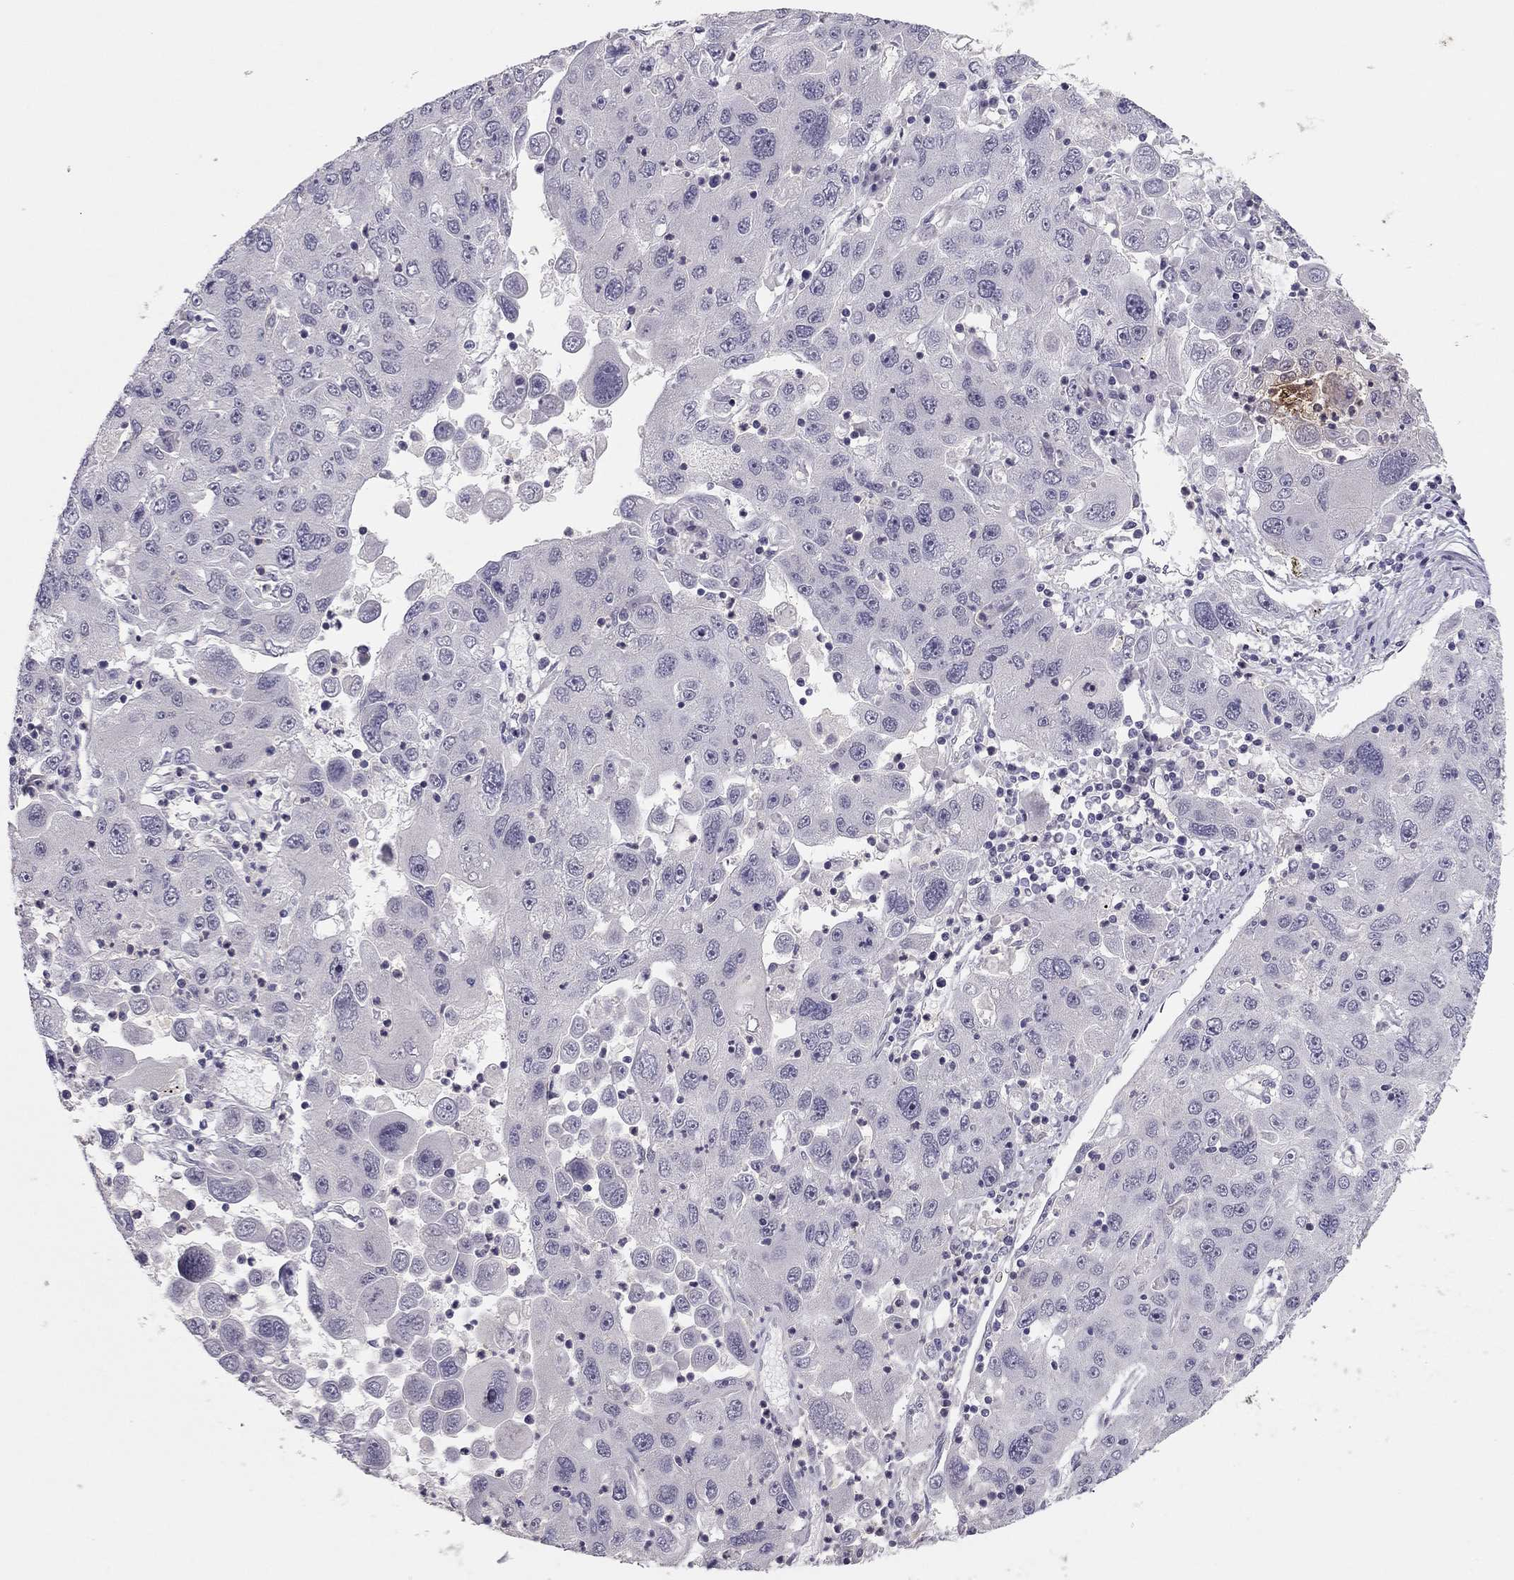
{"staining": {"intensity": "negative", "quantity": "none", "location": "none"}, "tissue": "stomach cancer", "cell_type": "Tumor cells", "image_type": "cancer", "snomed": [{"axis": "morphology", "description": "Adenocarcinoma, NOS"}, {"axis": "topography", "description": "Stomach"}], "caption": "A histopathology image of adenocarcinoma (stomach) stained for a protein reveals no brown staining in tumor cells.", "gene": "ADORA2A", "patient": {"sex": "male", "age": 56}}